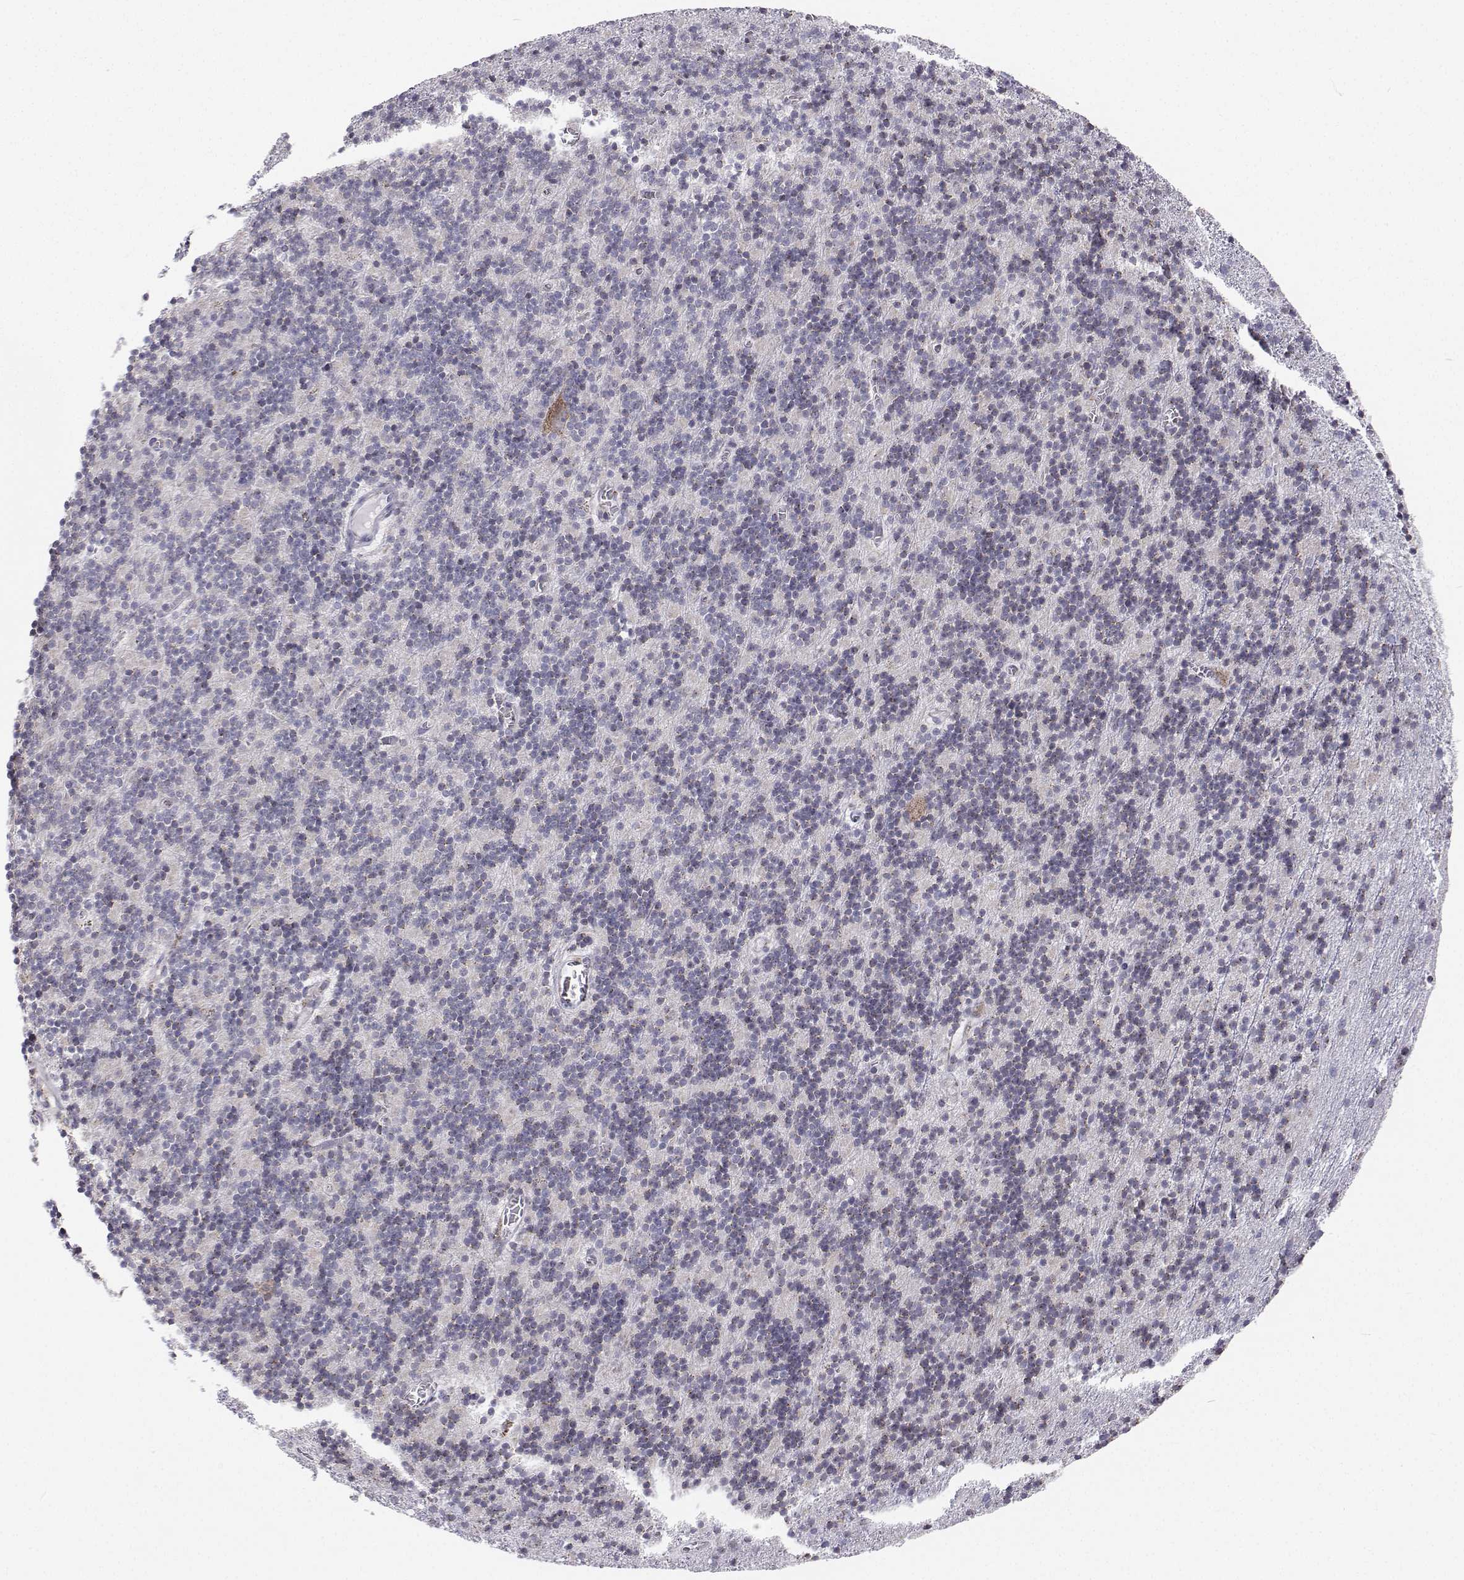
{"staining": {"intensity": "negative", "quantity": "none", "location": "none"}, "tissue": "cerebellum", "cell_type": "Cells in granular layer", "image_type": "normal", "snomed": [{"axis": "morphology", "description": "Normal tissue, NOS"}, {"axis": "topography", "description": "Cerebellum"}], "caption": "Unremarkable cerebellum was stained to show a protein in brown. There is no significant expression in cells in granular layer.", "gene": "STARD13", "patient": {"sex": "male", "age": 70}}